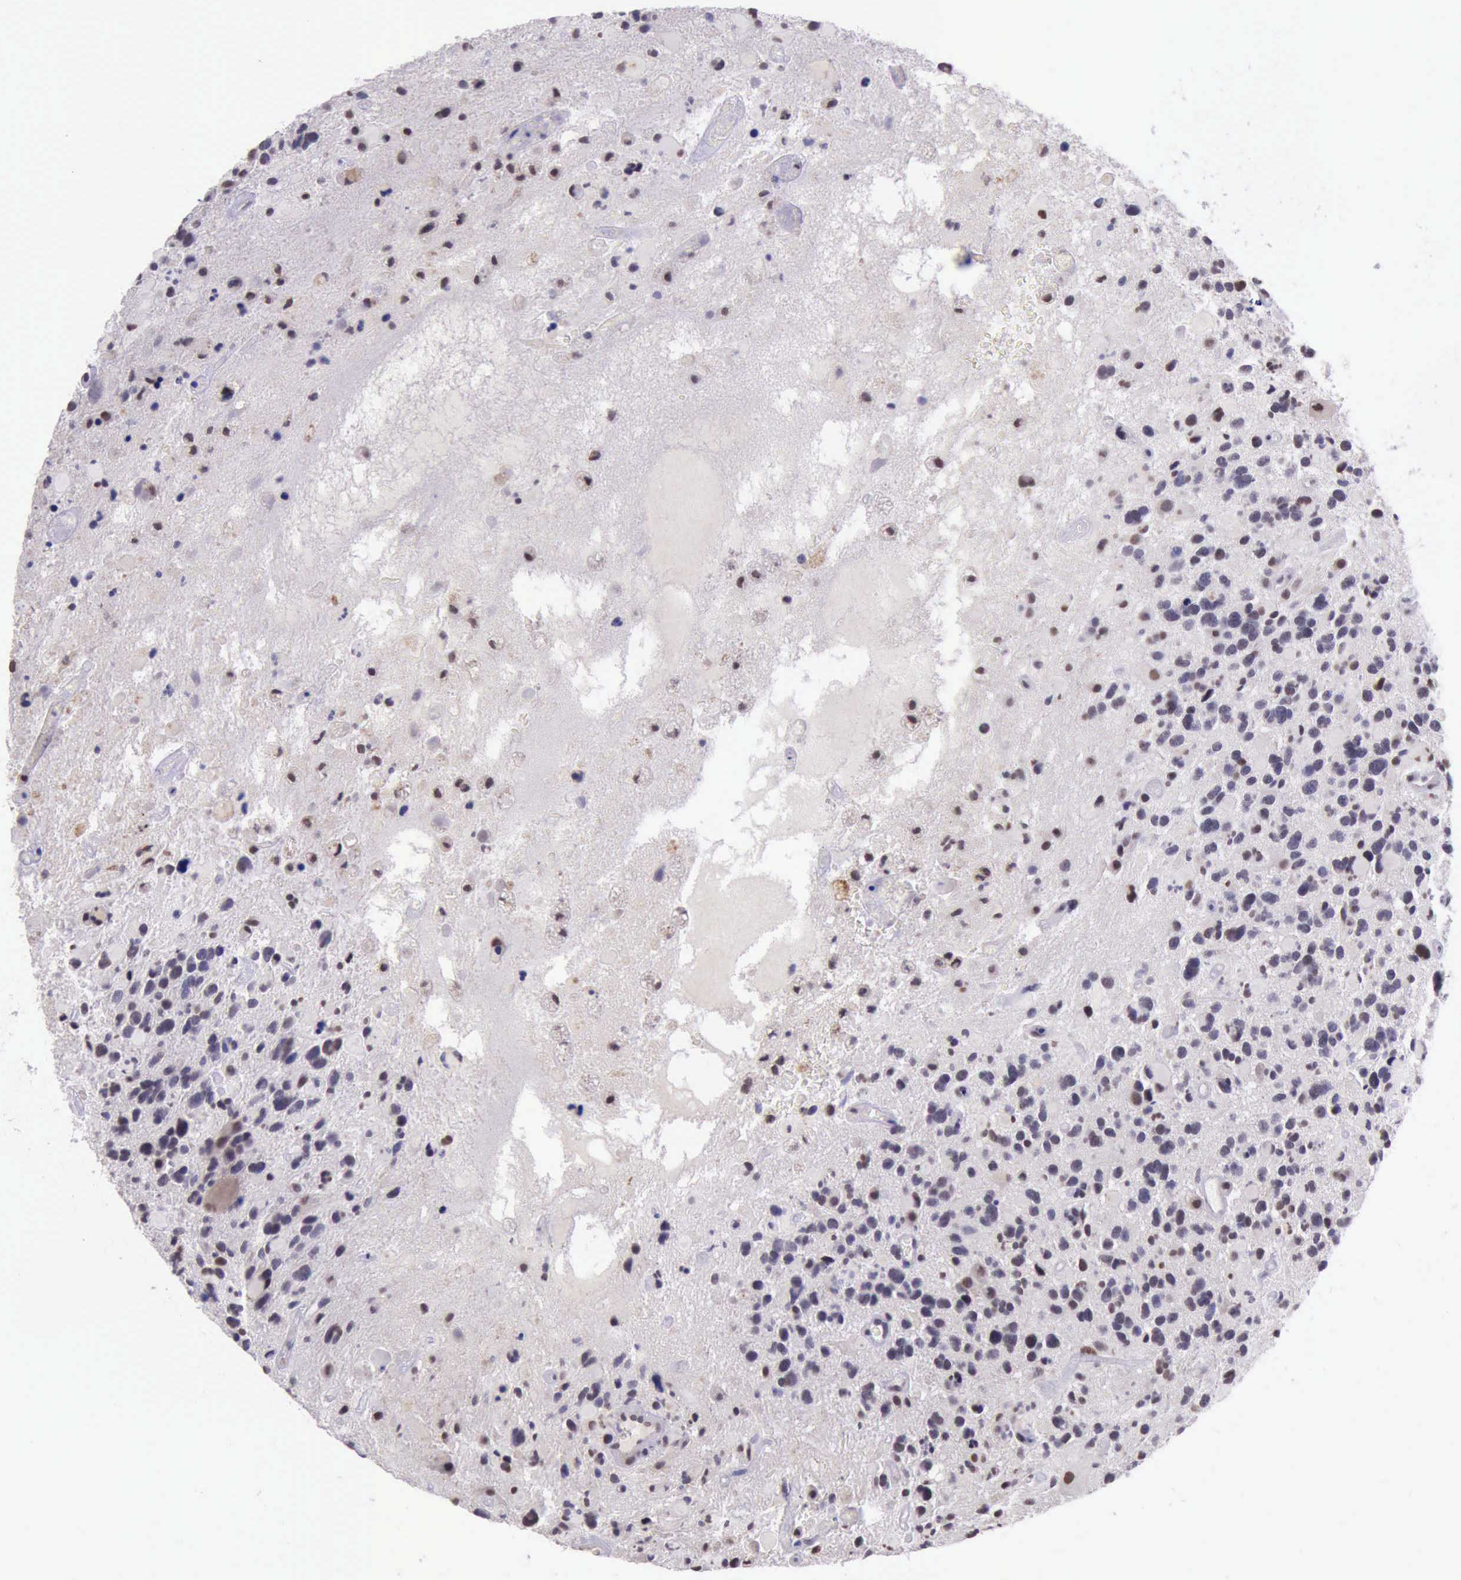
{"staining": {"intensity": "weak", "quantity": ">75%", "location": "nuclear"}, "tissue": "glioma", "cell_type": "Tumor cells", "image_type": "cancer", "snomed": [{"axis": "morphology", "description": "Glioma, malignant, High grade"}, {"axis": "topography", "description": "Brain"}], "caption": "Immunohistochemistry histopathology image of neoplastic tissue: human malignant high-grade glioma stained using IHC shows low levels of weak protein expression localized specifically in the nuclear of tumor cells, appearing as a nuclear brown color.", "gene": "PRPF39", "patient": {"sex": "female", "age": 37}}